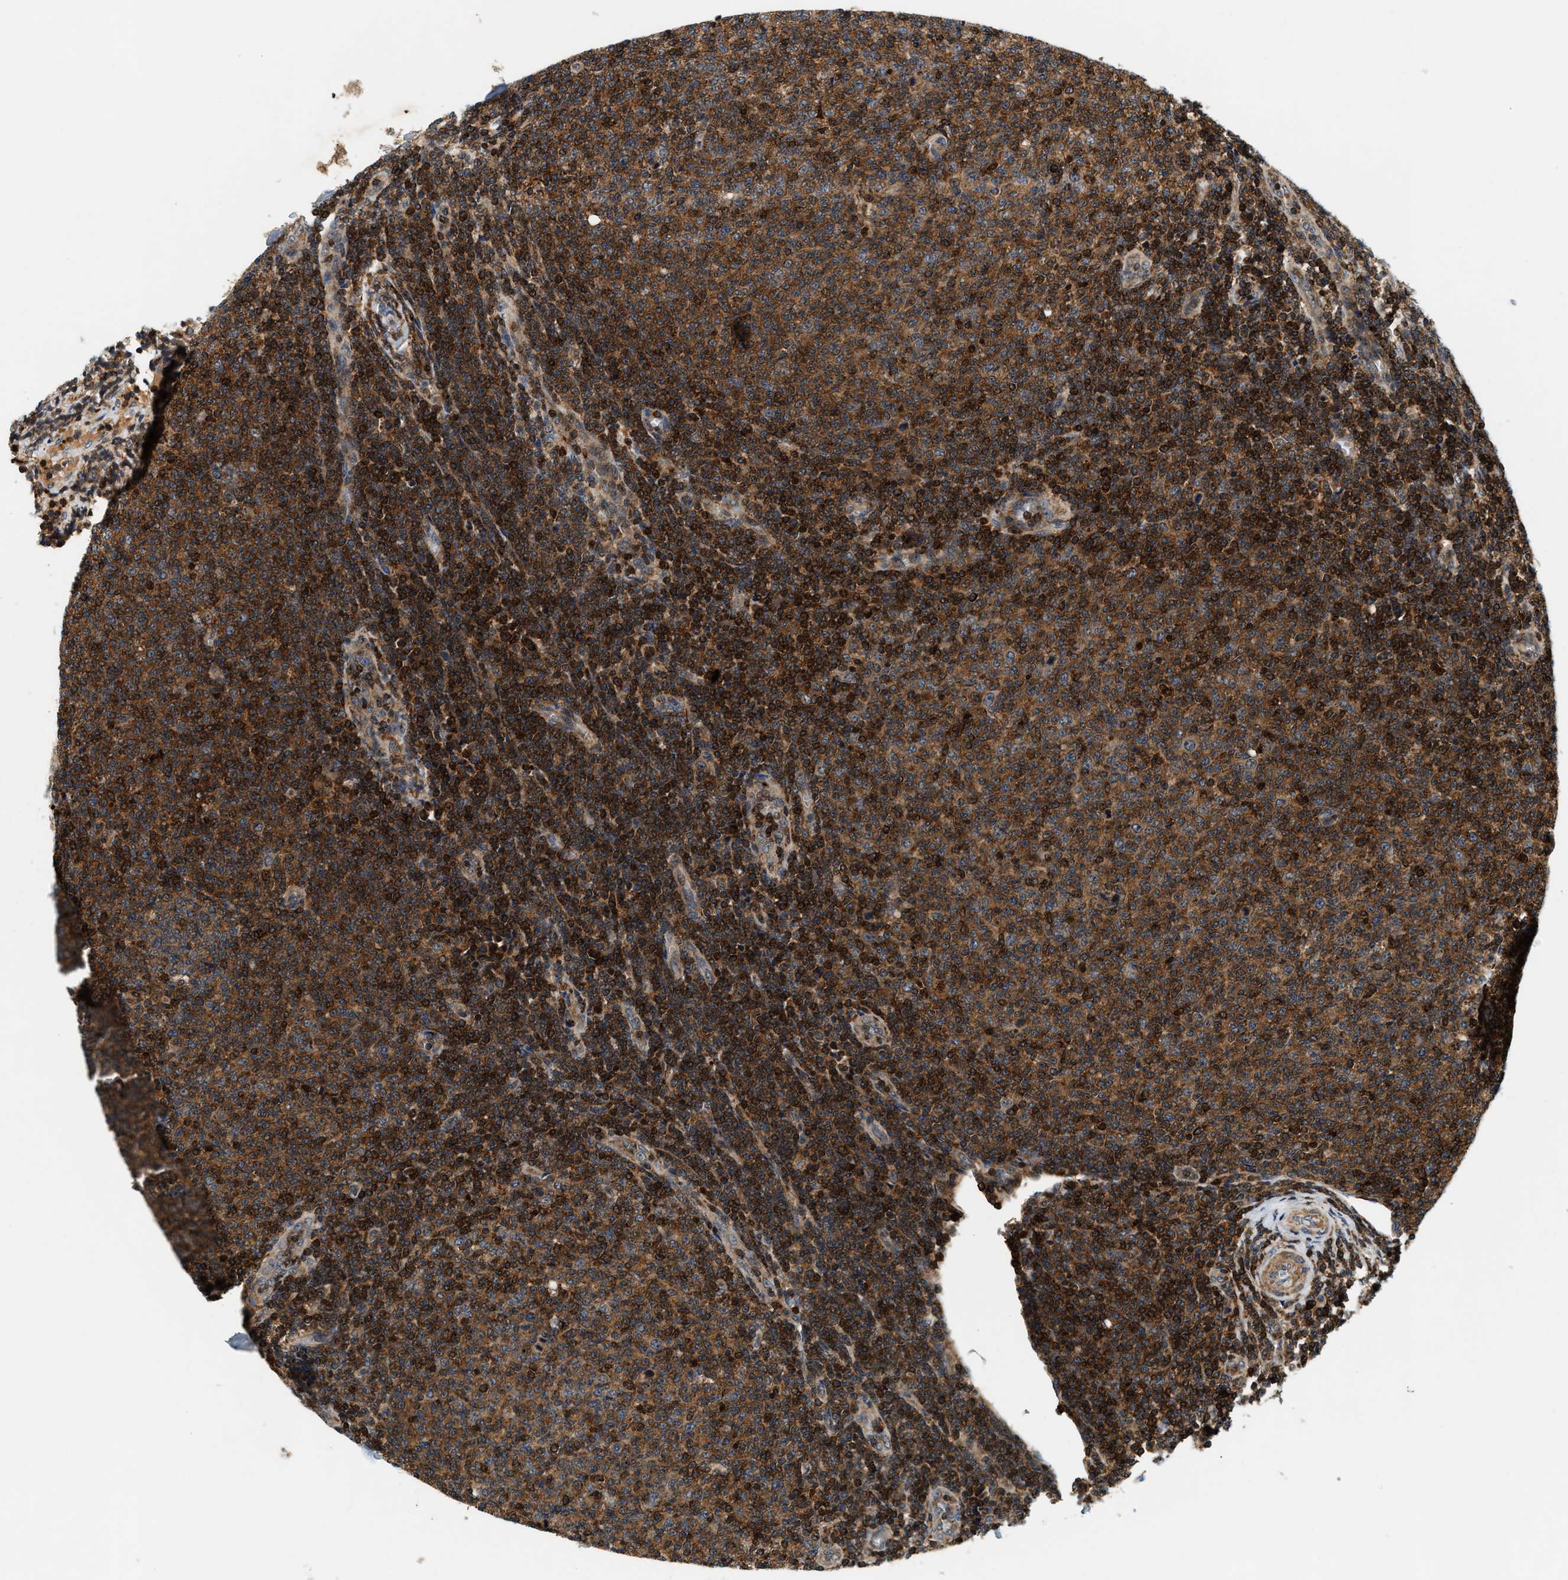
{"staining": {"intensity": "strong", "quantity": ">75%", "location": "cytoplasmic/membranous,nuclear"}, "tissue": "lymphoma", "cell_type": "Tumor cells", "image_type": "cancer", "snomed": [{"axis": "morphology", "description": "Malignant lymphoma, non-Hodgkin's type, Low grade"}, {"axis": "topography", "description": "Lymph node"}], "caption": "IHC of human lymphoma exhibits high levels of strong cytoplasmic/membranous and nuclear expression in approximately >75% of tumor cells.", "gene": "SAMD9", "patient": {"sex": "male", "age": 66}}